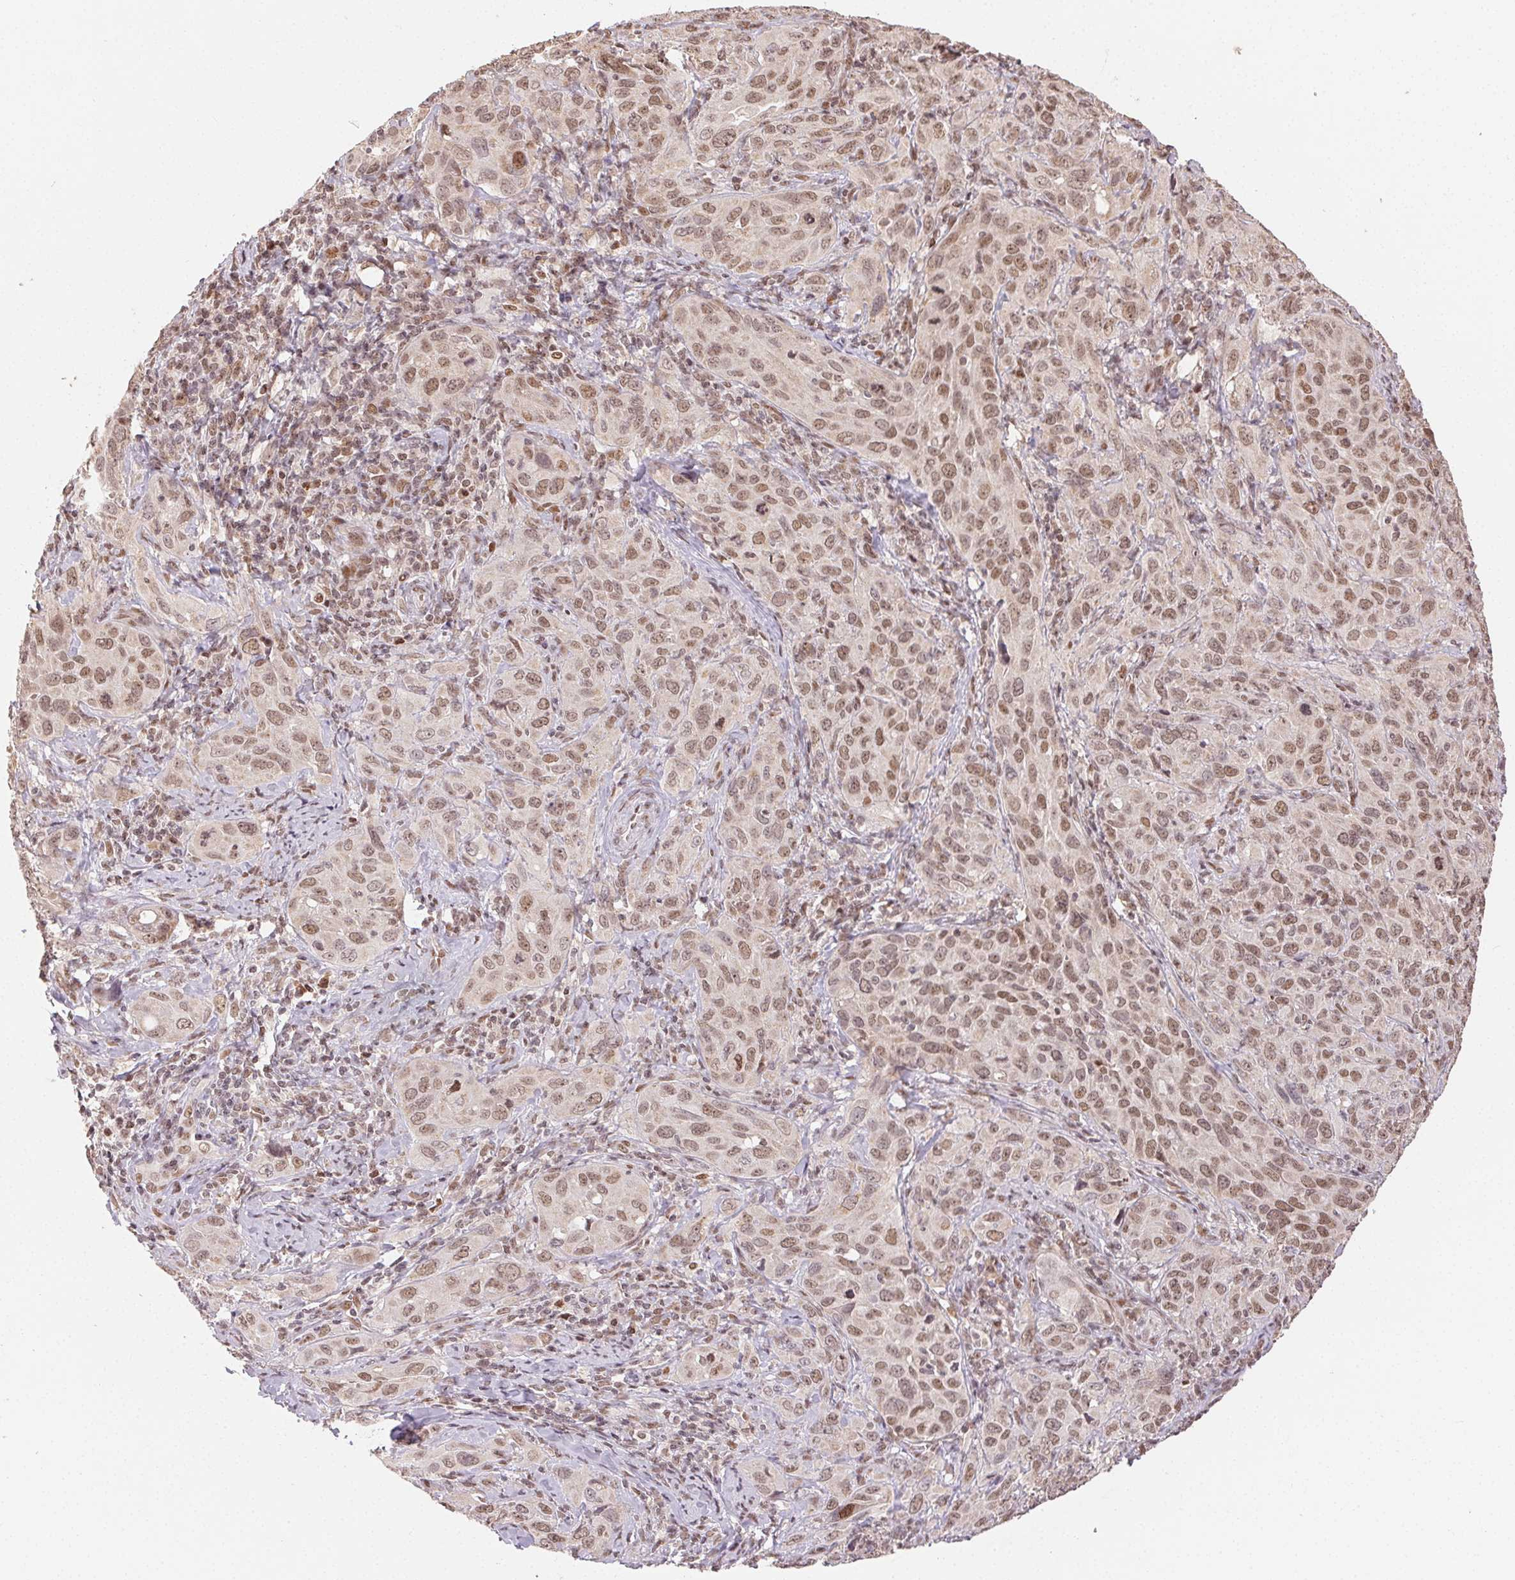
{"staining": {"intensity": "moderate", "quantity": ">75%", "location": "nuclear"}, "tissue": "cervical cancer", "cell_type": "Tumor cells", "image_type": "cancer", "snomed": [{"axis": "morphology", "description": "Normal tissue, NOS"}, {"axis": "morphology", "description": "Squamous cell carcinoma, NOS"}, {"axis": "topography", "description": "Cervix"}], "caption": "Moderate nuclear staining is appreciated in about >75% of tumor cells in cervical squamous cell carcinoma.", "gene": "MAPKAPK2", "patient": {"sex": "female", "age": 51}}